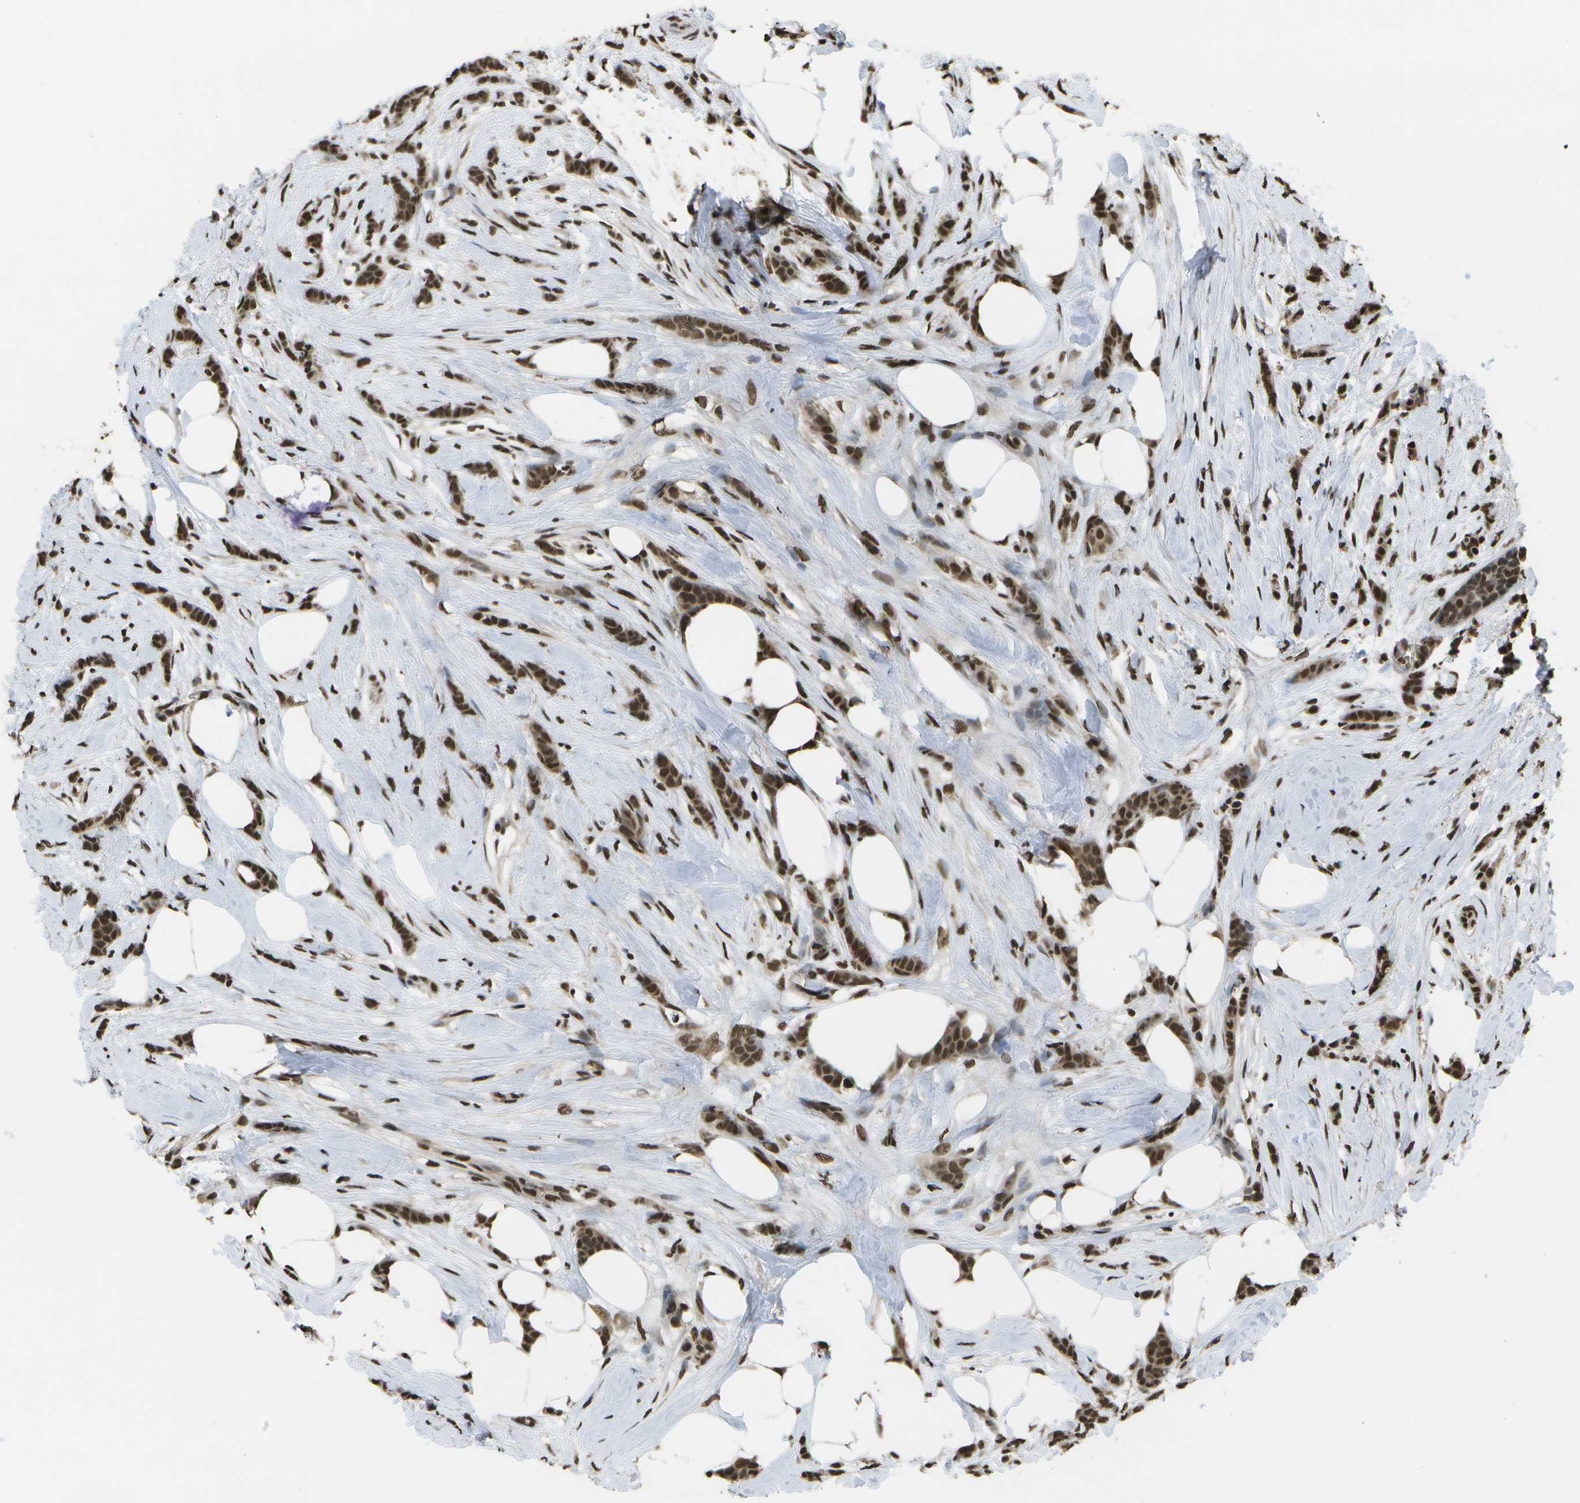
{"staining": {"intensity": "strong", "quantity": ">75%", "location": "cytoplasmic/membranous,nuclear"}, "tissue": "breast cancer", "cell_type": "Tumor cells", "image_type": "cancer", "snomed": [{"axis": "morphology", "description": "Lobular carcinoma, in situ"}, {"axis": "morphology", "description": "Lobular carcinoma"}, {"axis": "topography", "description": "Breast"}], "caption": "Strong cytoplasmic/membranous and nuclear protein staining is present in approximately >75% of tumor cells in lobular carcinoma in situ (breast). (DAB (3,3'-diaminobenzidine) IHC with brightfield microscopy, high magnification).", "gene": "SPEN", "patient": {"sex": "female", "age": 41}}